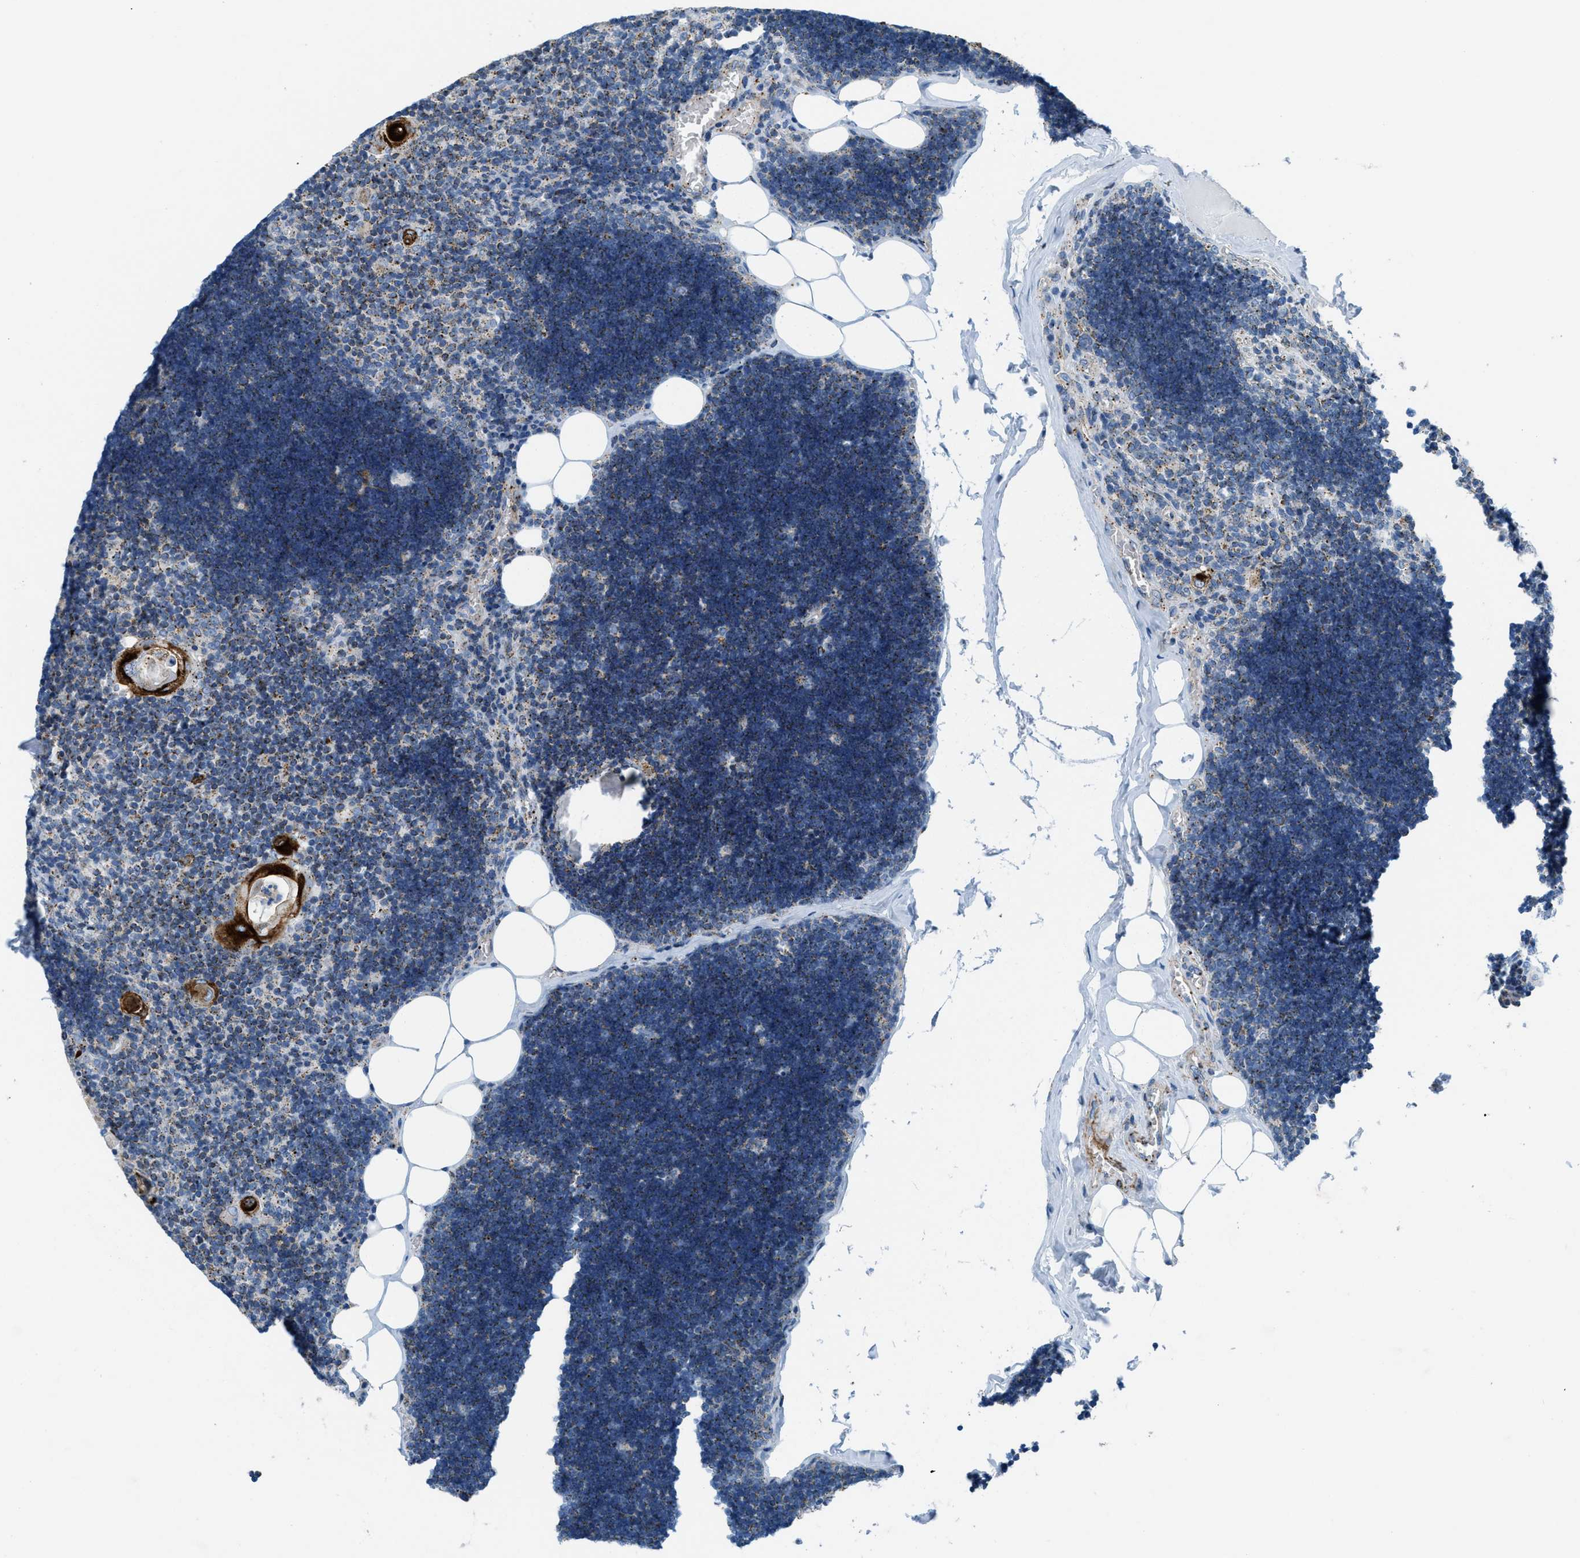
{"staining": {"intensity": "moderate", "quantity": "<25%", "location": "cytoplasmic/membranous"}, "tissue": "lymph node", "cell_type": "Germinal center cells", "image_type": "normal", "snomed": [{"axis": "morphology", "description": "Normal tissue, NOS"}, {"axis": "topography", "description": "Lymph node"}], "caption": "A histopathology image showing moderate cytoplasmic/membranous staining in about <25% of germinal center cells in unremarkable lymph node, as visualized by brown immunohistochemical staining.", "gene": "MFSD13A", "patient": {"sex": "male", "age": 33}}